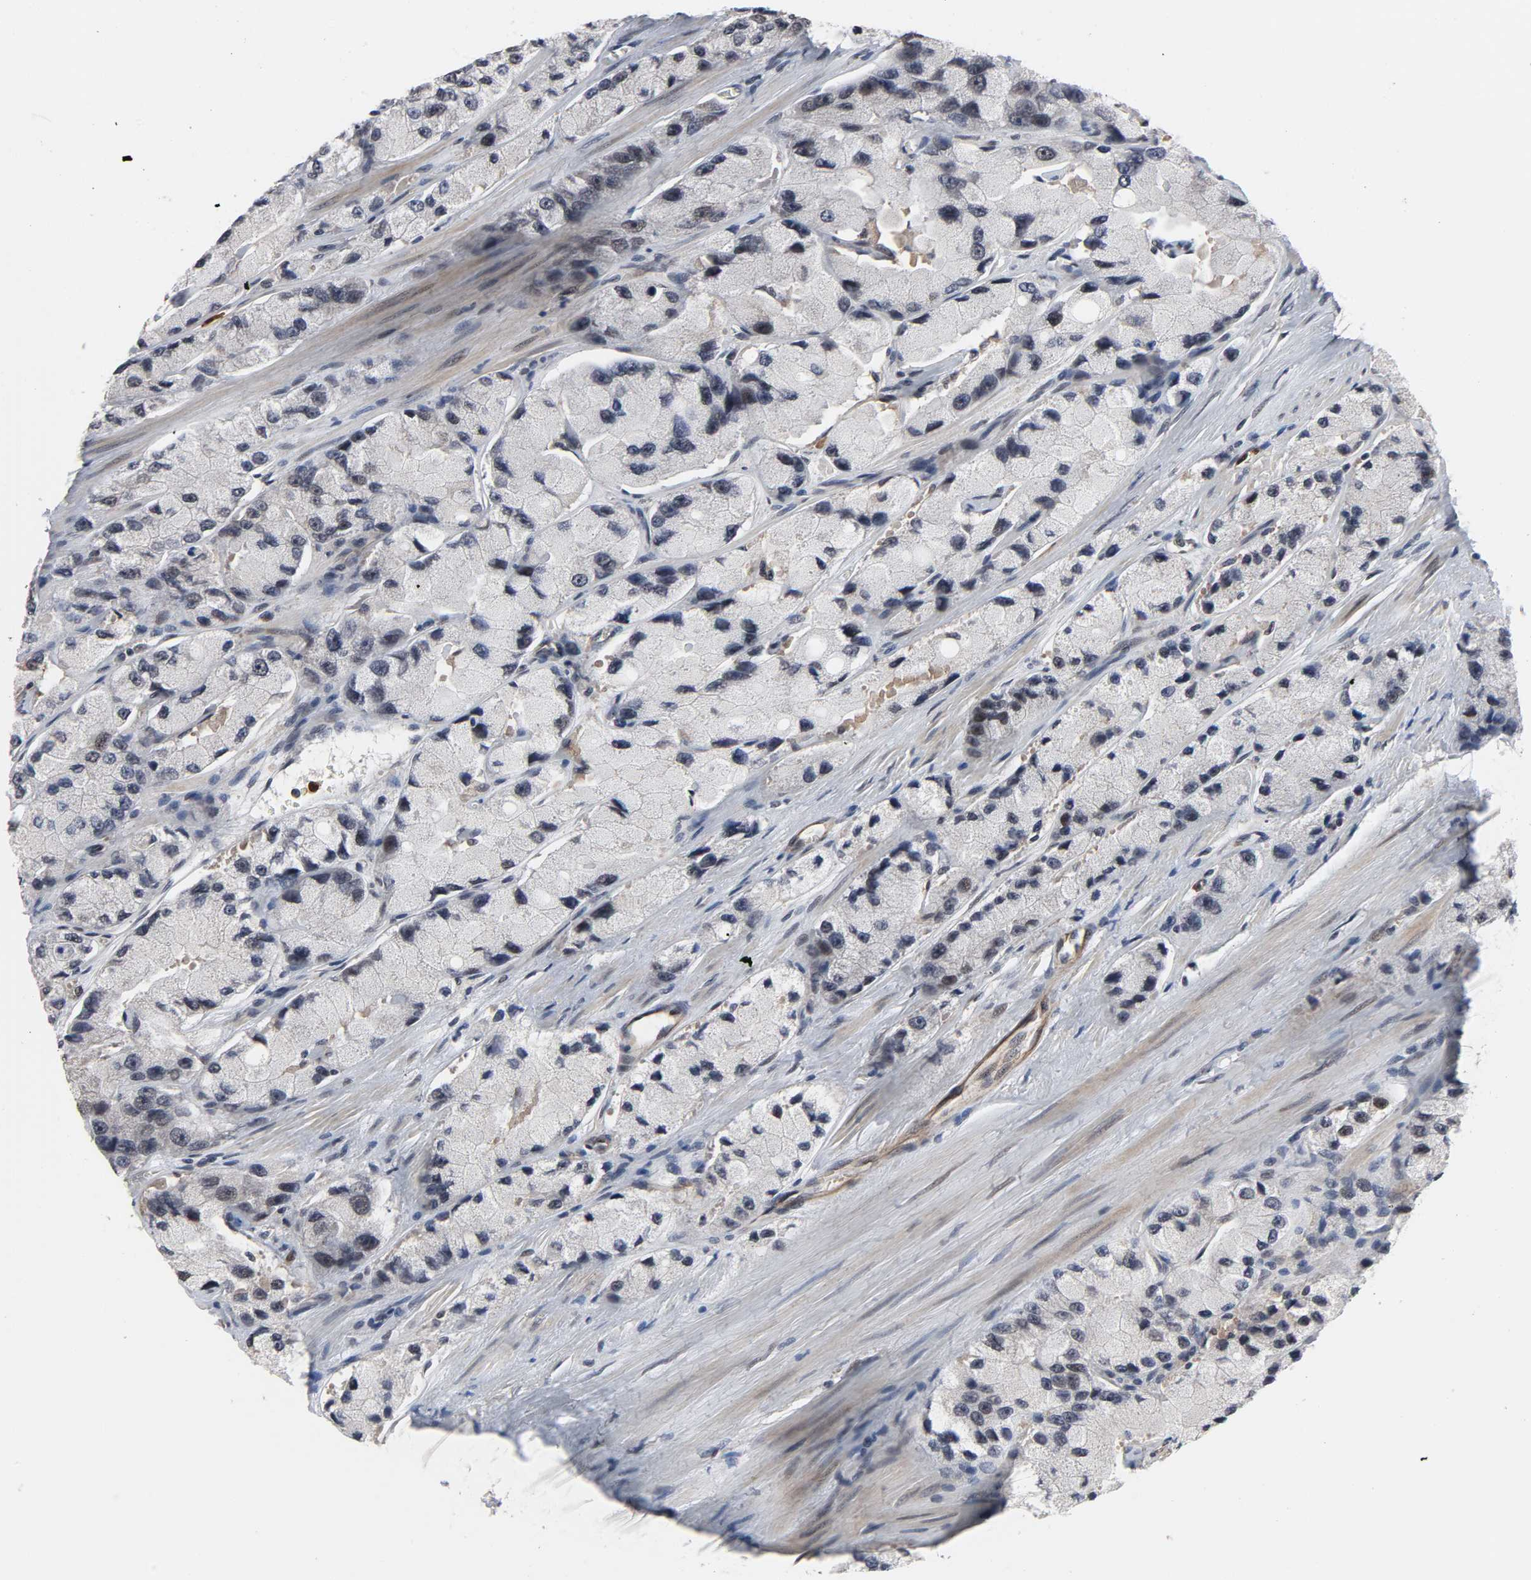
{"staining": {"intensity": "negative", "quantity": "none", "location": "none"}, "tissue": "prostate cancer", "cell_type": "Tumor cells", "image_type": "cancer", "snomed": [{"axis": "morphology", "description": "Adenocarcinoma, High grade"}, {"axis": "topography", "description": "Prostate"}], "caption": "Human prostate adenocarcinoma (high-grade) stained for a protein using immunohistochemistry (IHC) demonstrates no staining in tumor cells.", "gene": "RTL5", "patient": {"sex": "male", "age": 58}}